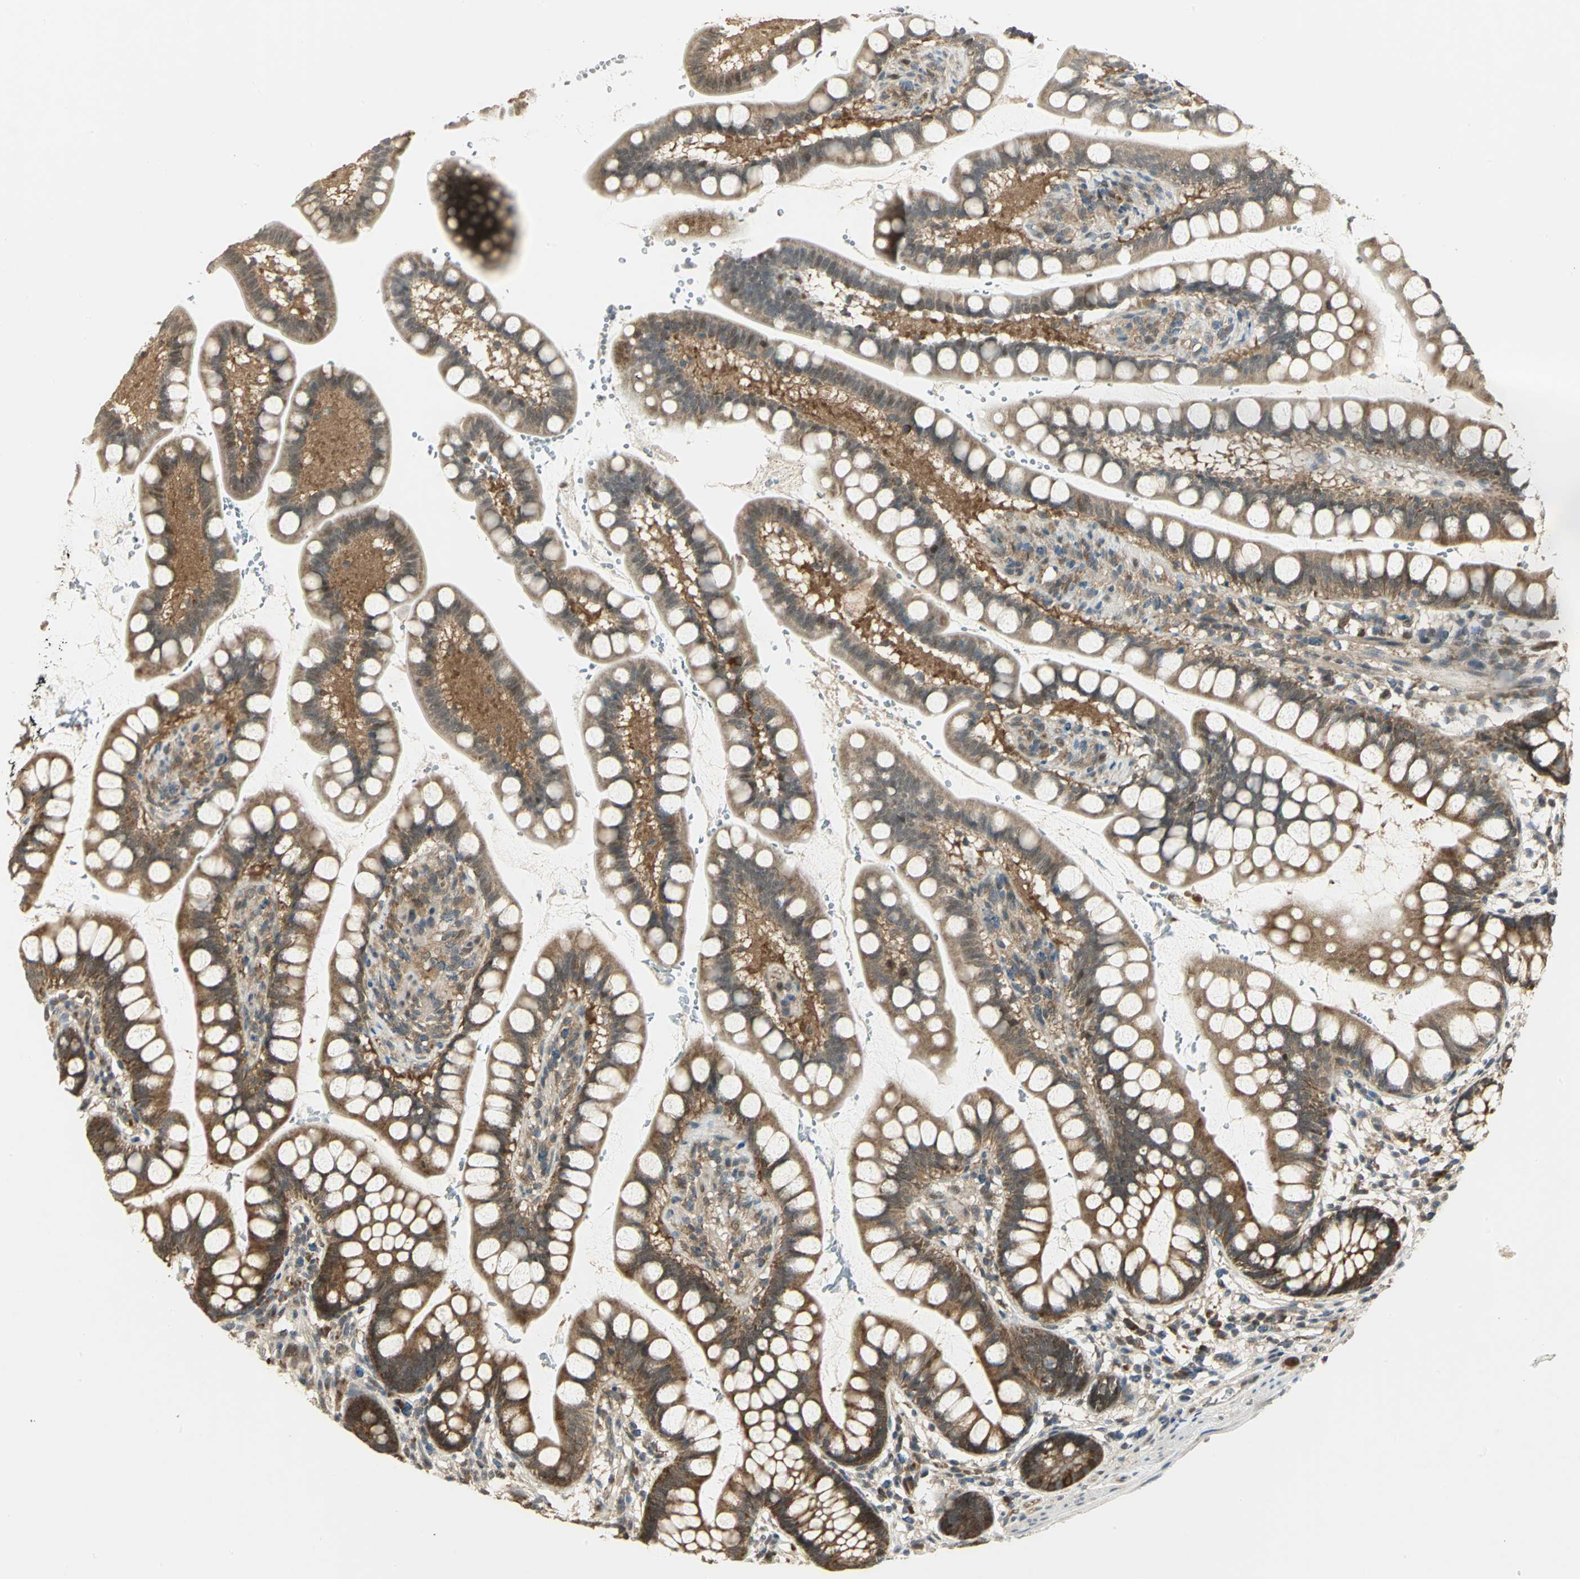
{"staining": {"intensity": "moderate", "quantity": ">75%", "location": "cytoplasmic/membranous"}, "tissue": "small intestine", "cell_type": "Glandular cells", "image_type": "normal", "snomed": [{"axis": "morphology", "description": "Normal tissue, NOS"}, {"axis": "topography", "description": "Small intestine"}], "caption": "Protein expression analysis of normal human small intestine reveals moderate cytoplasmic/membranous positivity in about >75% of glandular cells. Nuclei are stained in blue.", "gene": "PSMC4", "patient": {"sex": "female", "age": 58}}